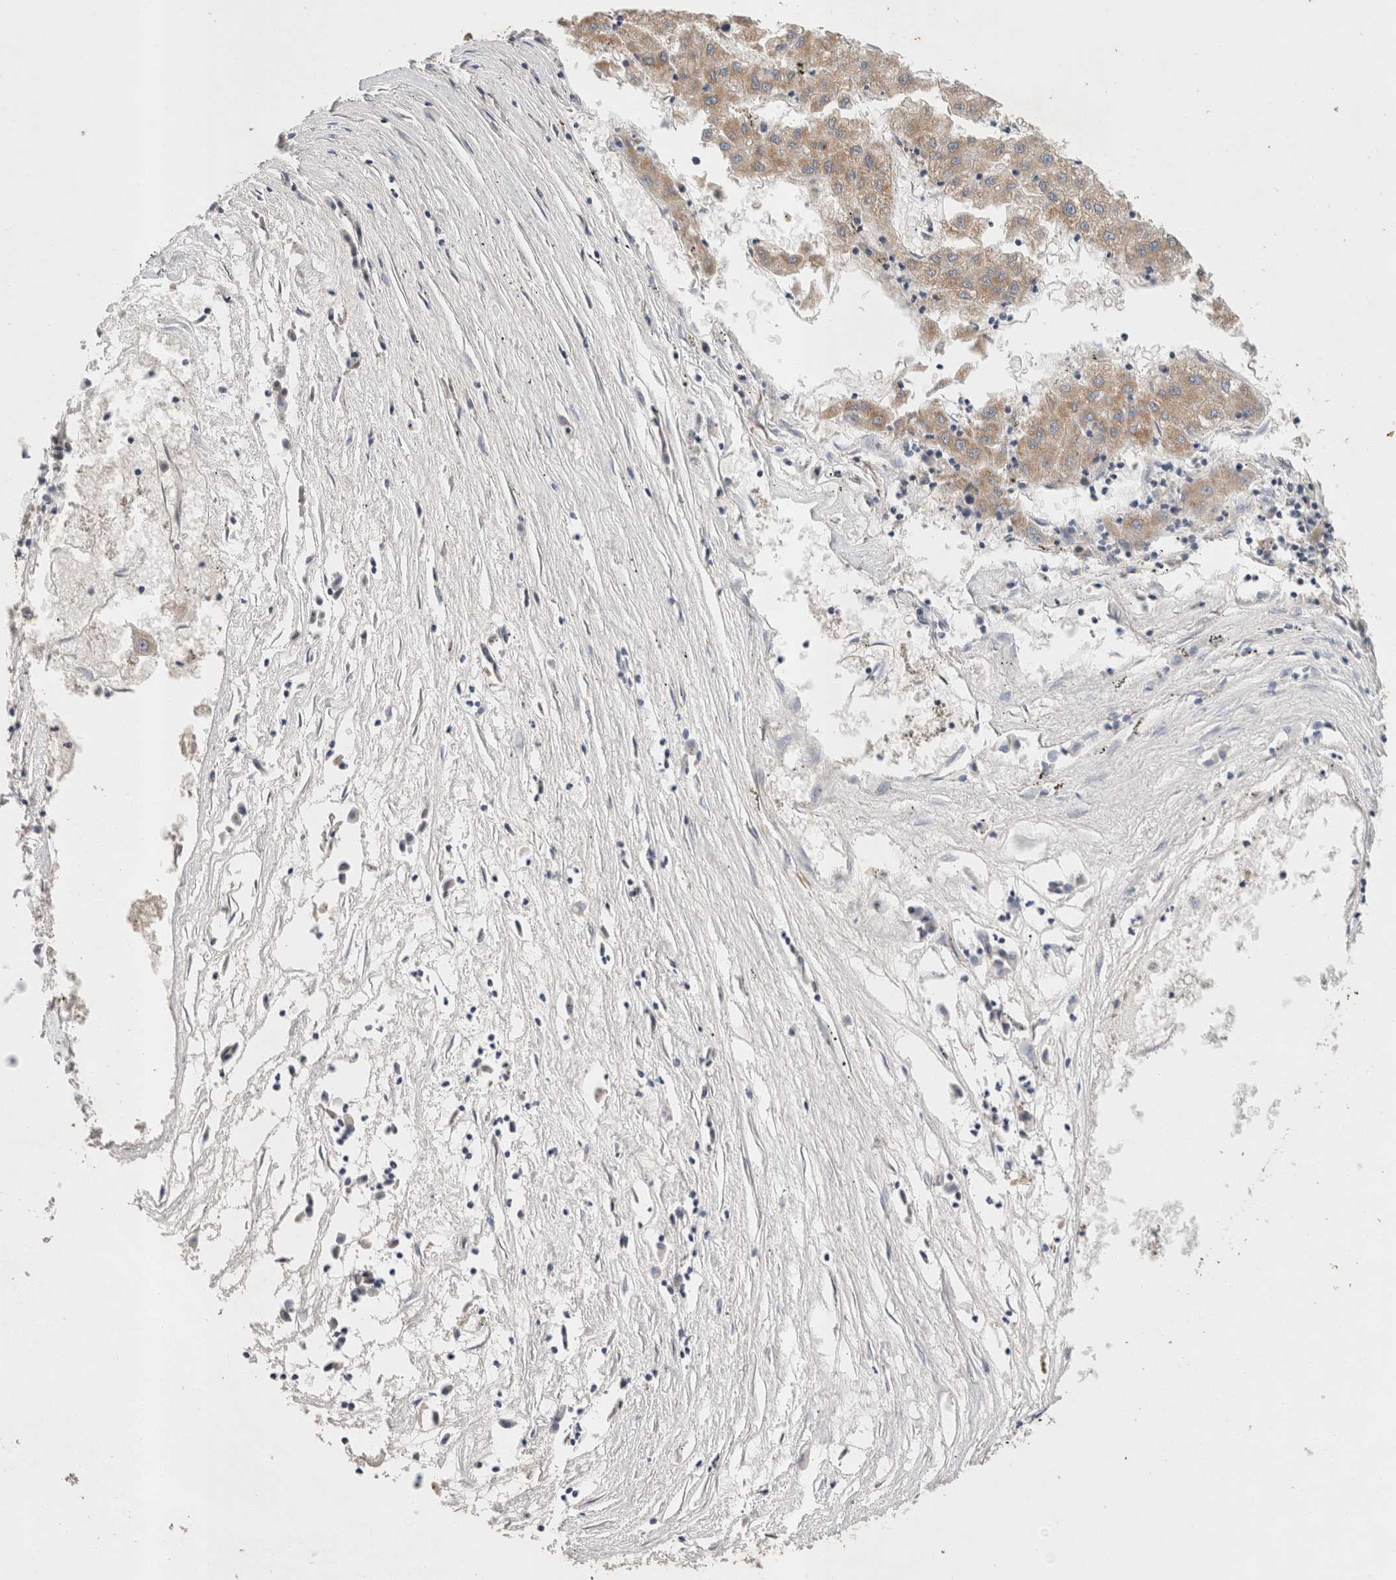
{"staining": {"intensity": "moderate", "quantity": ">75%", "location": "cytoplasmic/membranous"}, "tissue": "liver cancer", "cell_type": "Tumor cells", "image_type": "cancer", "snomed": [{"axis": "morphology", "description": "Carcinoma, Hepatocellular, NOS"}, {"axis": "topography", "description": "Liver"}], "caption": "Moderate cytoplasmic/membranous positivity is seen in approximately >75% of tumor cells in liver cancer.", "gene": "IARS2", "patient": {"sex": "male", "age": 72}}